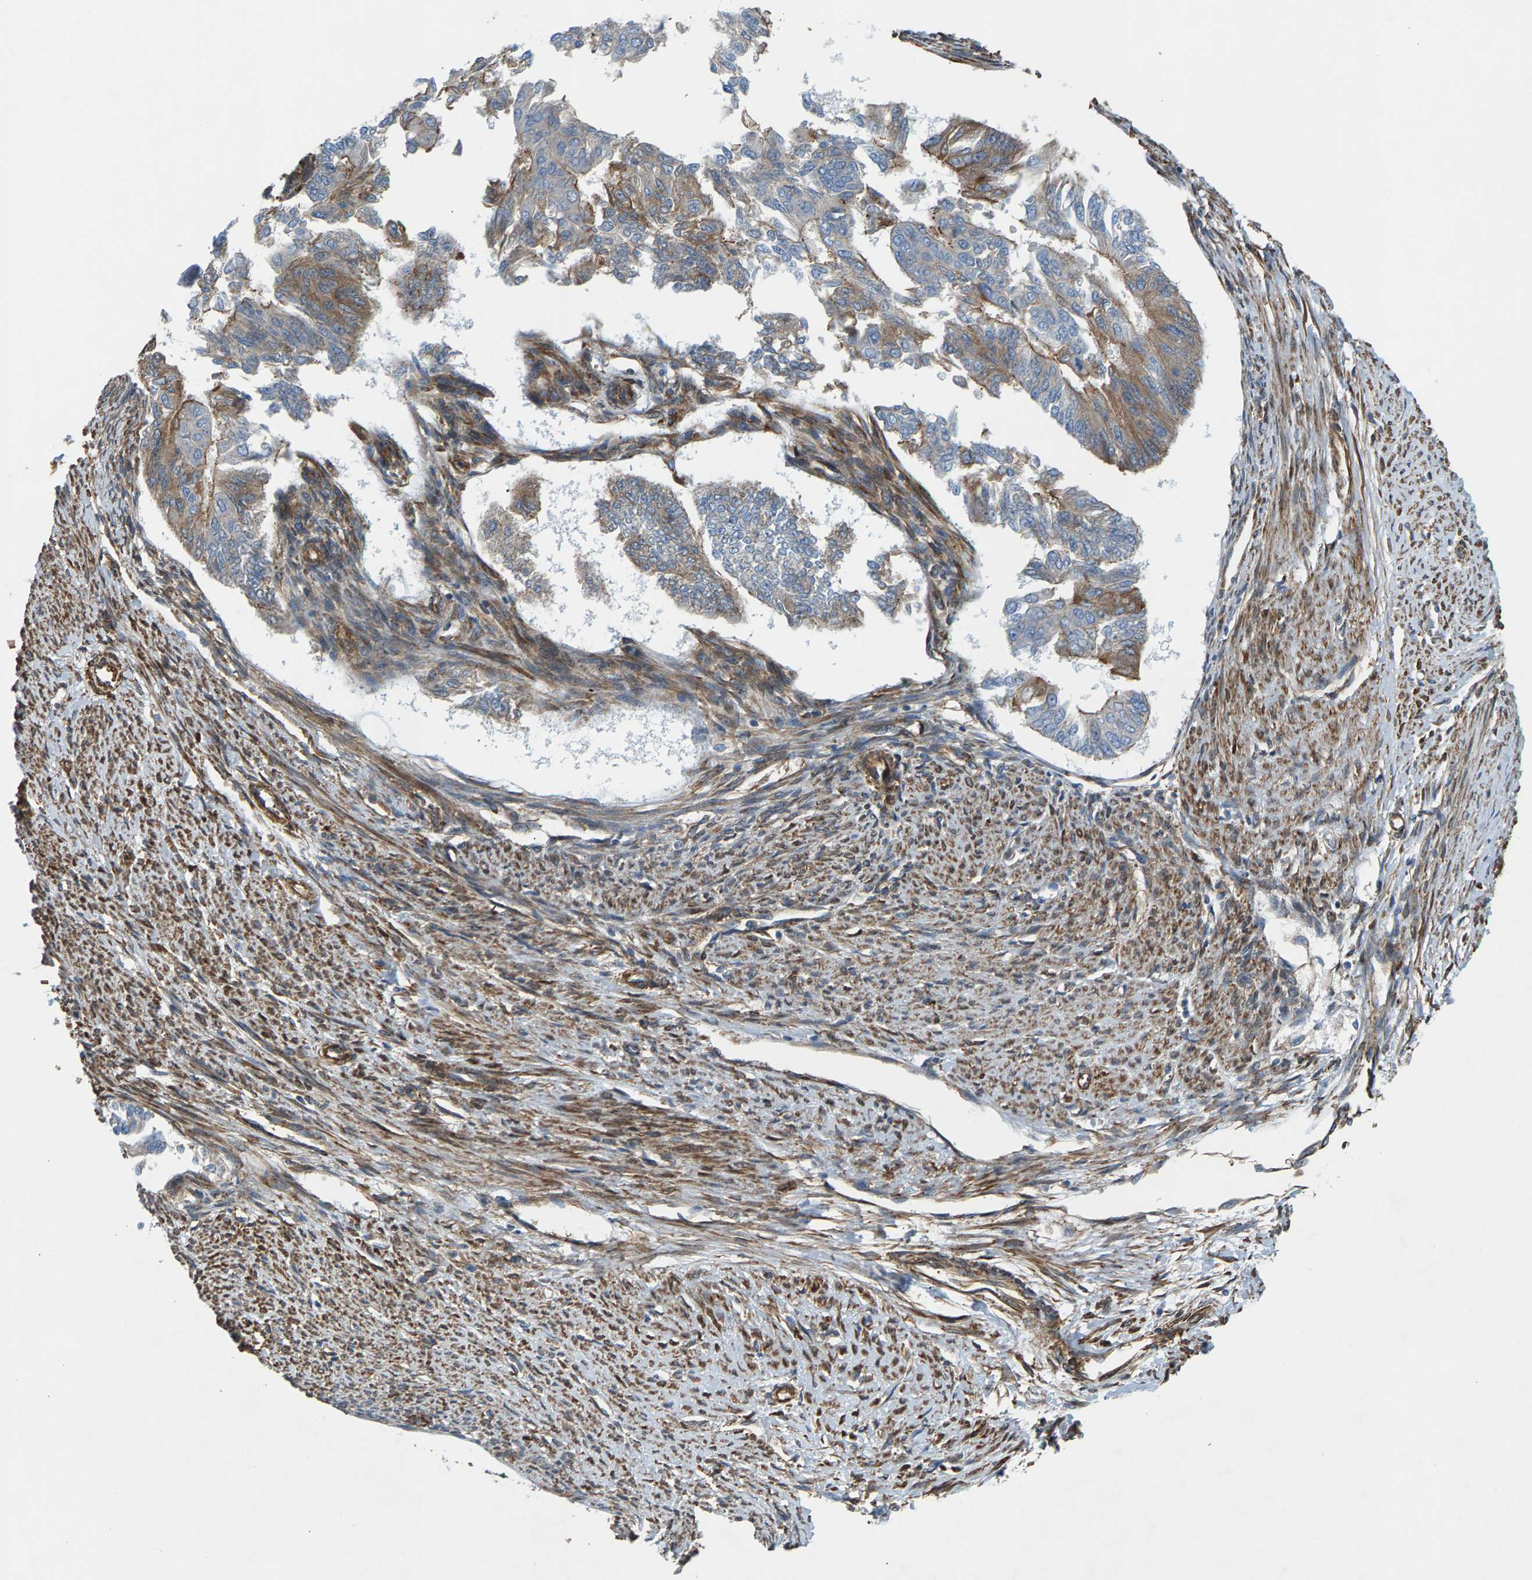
{"staining": {"intensity": "weak", "quantity": "<25%", "location": "cytoplasmic/membranous"}, "tissue": "endometrial cancer", "cell_type": "Tumor cells", "image_type": "cancer", "snomed": [{"axis": "morphology", "description": "Adenocarcinoma, NOS"}, {"axis": "topography", "description": "Endometrium"}], "caption": "The micrograph displays no significant staining in tumor cells of endometrial cancer (adenocarcinoma).", "gene": "PDCL", "patient": {"sex": "female", "age": 32}}